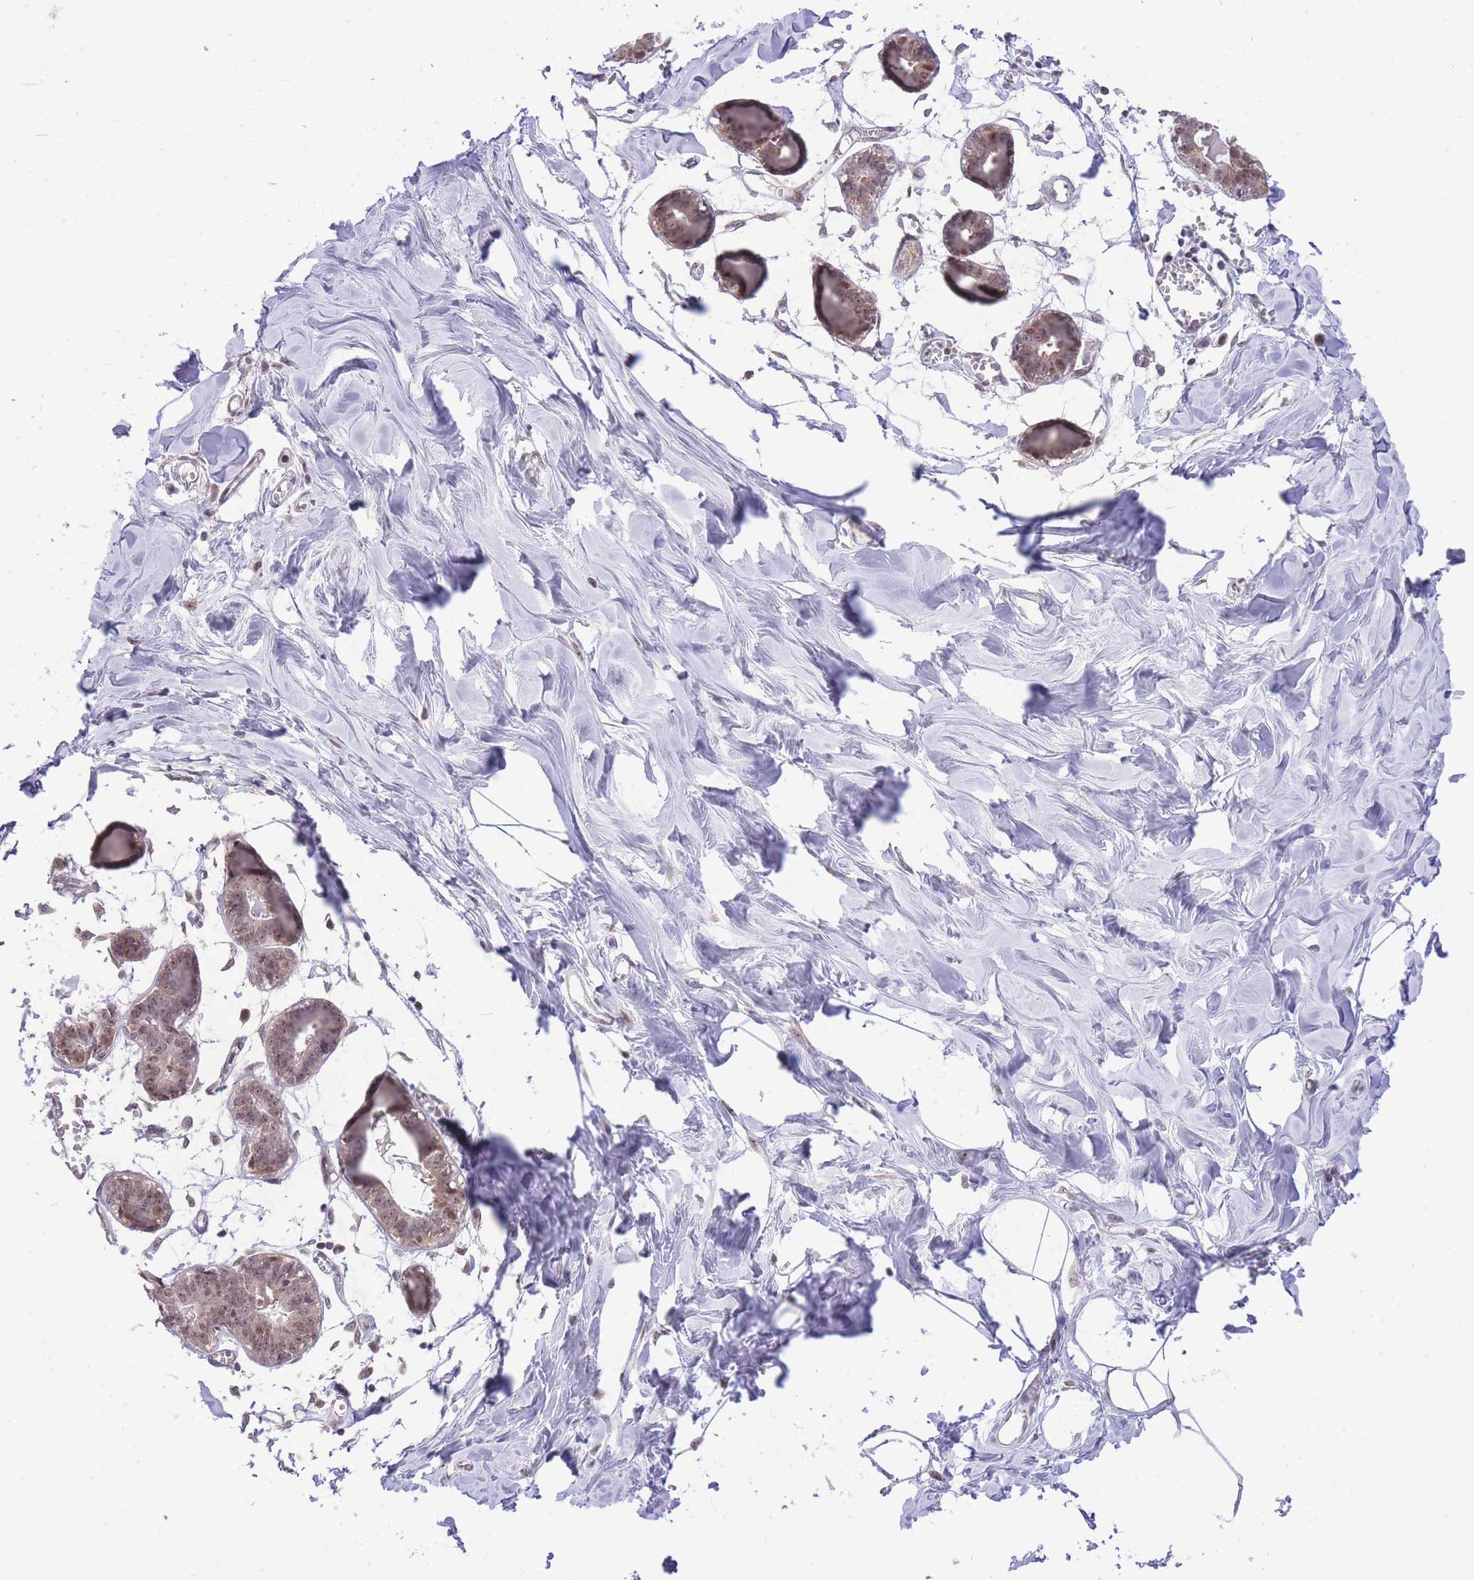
{"staining": {"intensity": "negative", "quantity": "none", "location": "none"}, "tissue": "breast", "cell_type": "Adipocytes", "image_type": "normal", "snomed": [{"axis": "morphology", "description": "Normal tissue, NOS"}, {"axis": "topography", "description": "Breast"}], "caption": "The photomicrograph exhibits no staining of adipocytes in unremarkable breast.", "gene": "STK39", "patient": {"sex": "female", "age": 27}}